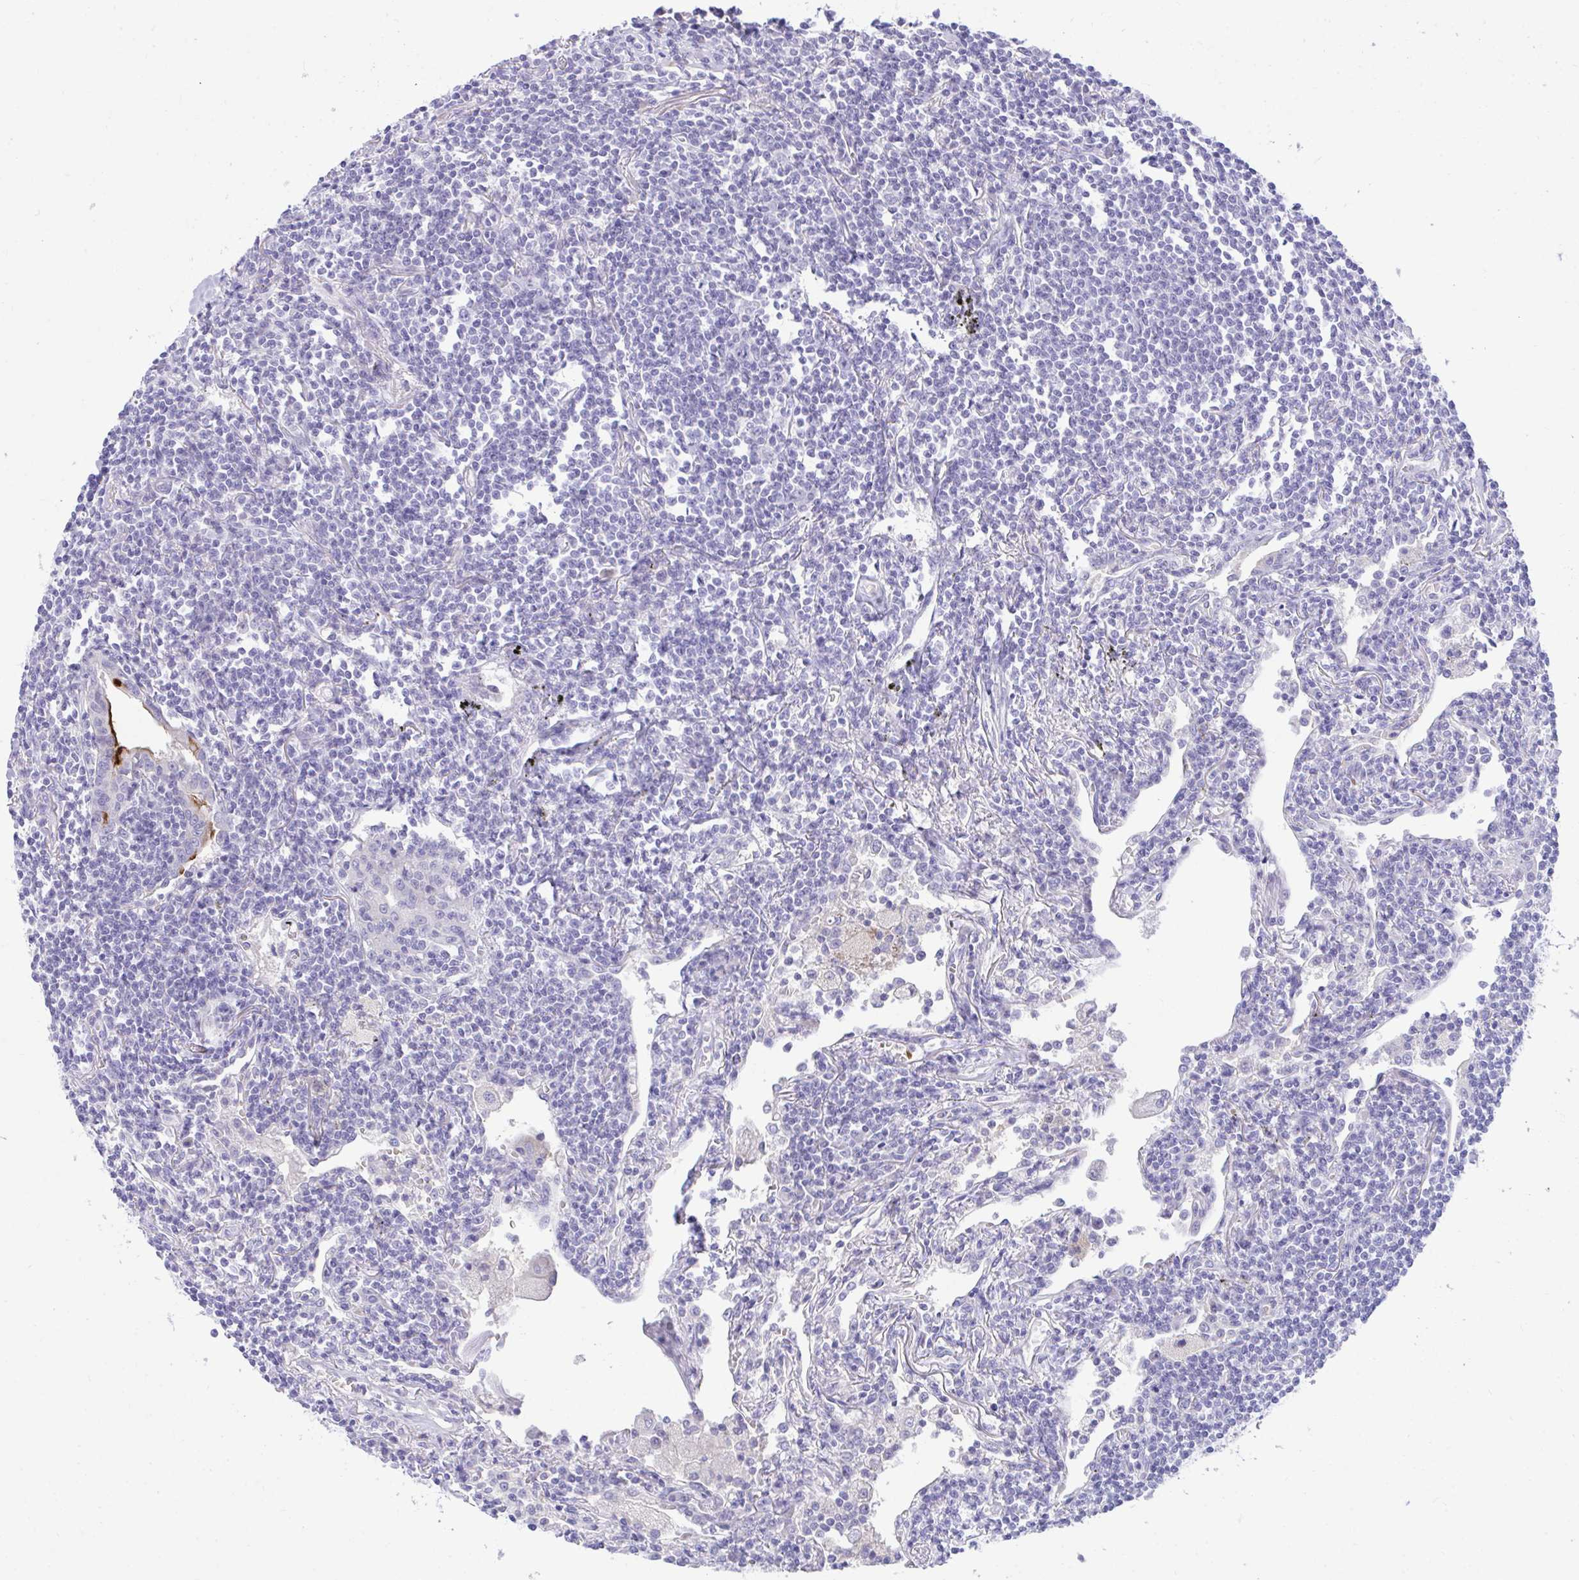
{"staining": {"intensity": "negative", "quantity": "none", "location": "none"}, "tissue": "lymphoma", "cell_type": "Tumor cells", "image_type": "cancer", "snomed": [{"axis": "morphology", "description": "Malignant lymphoma, non-Hodgkin's type, Low grade"}, {"axis": "topography", "description": "Lung"}], "caption": "Immunohistochemistry of human lymphoma shows no expression in tumor cells.", "gene": "PLEKHH1", "patient": {"sex": "female", "age": 71}}